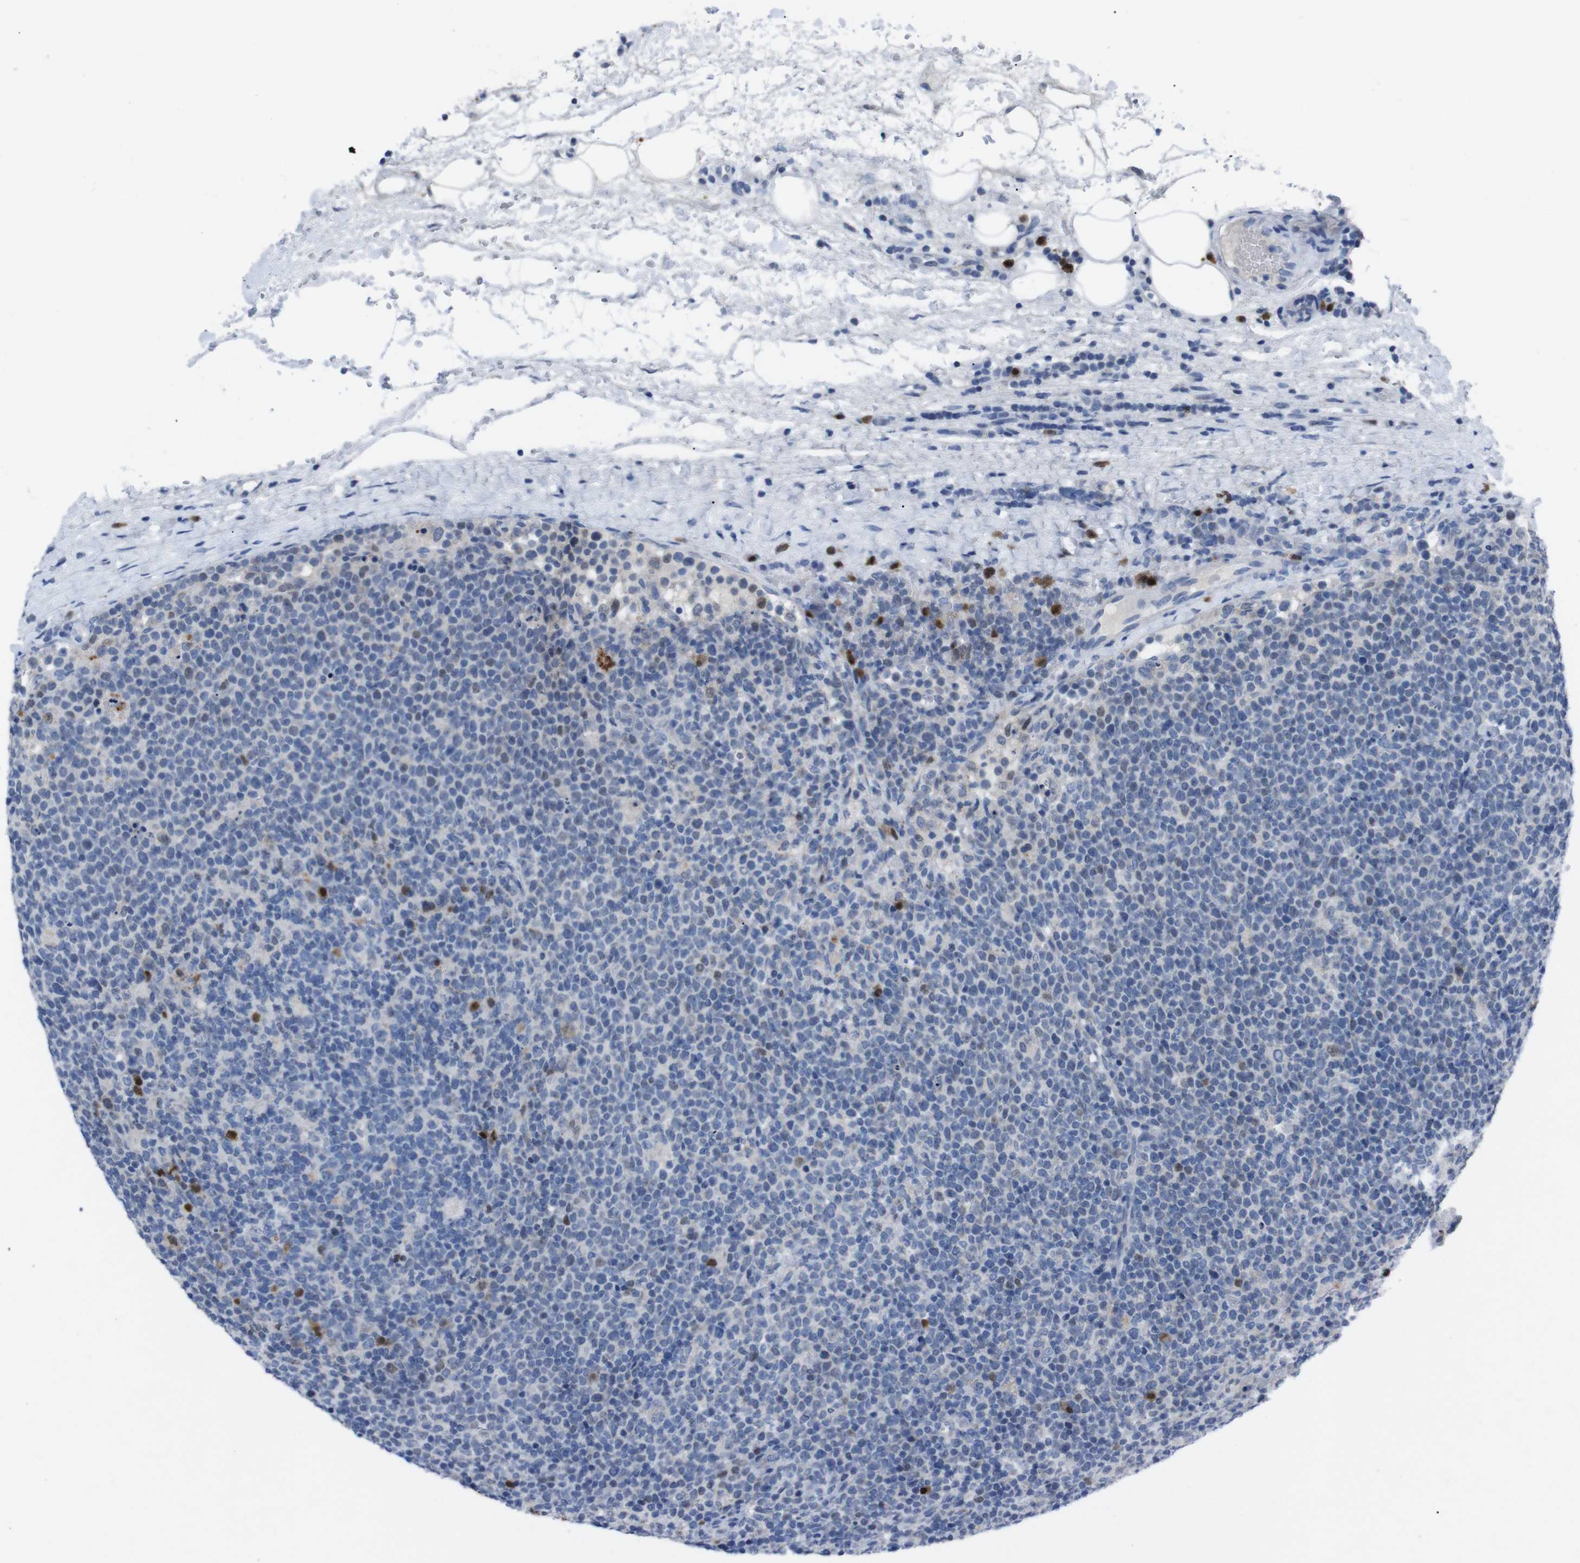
{"staining": {"intensity": "moderate", "quantity": "<25%", "location": "cytoplasmic/membranous,nuclear"}, "tissue": "lymphoma", "cell_type": "Tumor cells", "image_type": "cancer", "snomed": [{"axis": "morphology", "description": "Malignant lymphoma, non-Hodgkin's type, High grade"}, {"axis": "topography", "description": "Lymph node"}], "caption": "A photomicrograph showing moderate cytoplasmic/membranous and nuclear staining in approximately <25% of tumor cells in malignant lymphoma, non-Hodgkin's type (high-grade), as visualized by brown immunohistochemical staining.", "gene": "IRF4", "patient": {"sex": "male", "age": 61}}